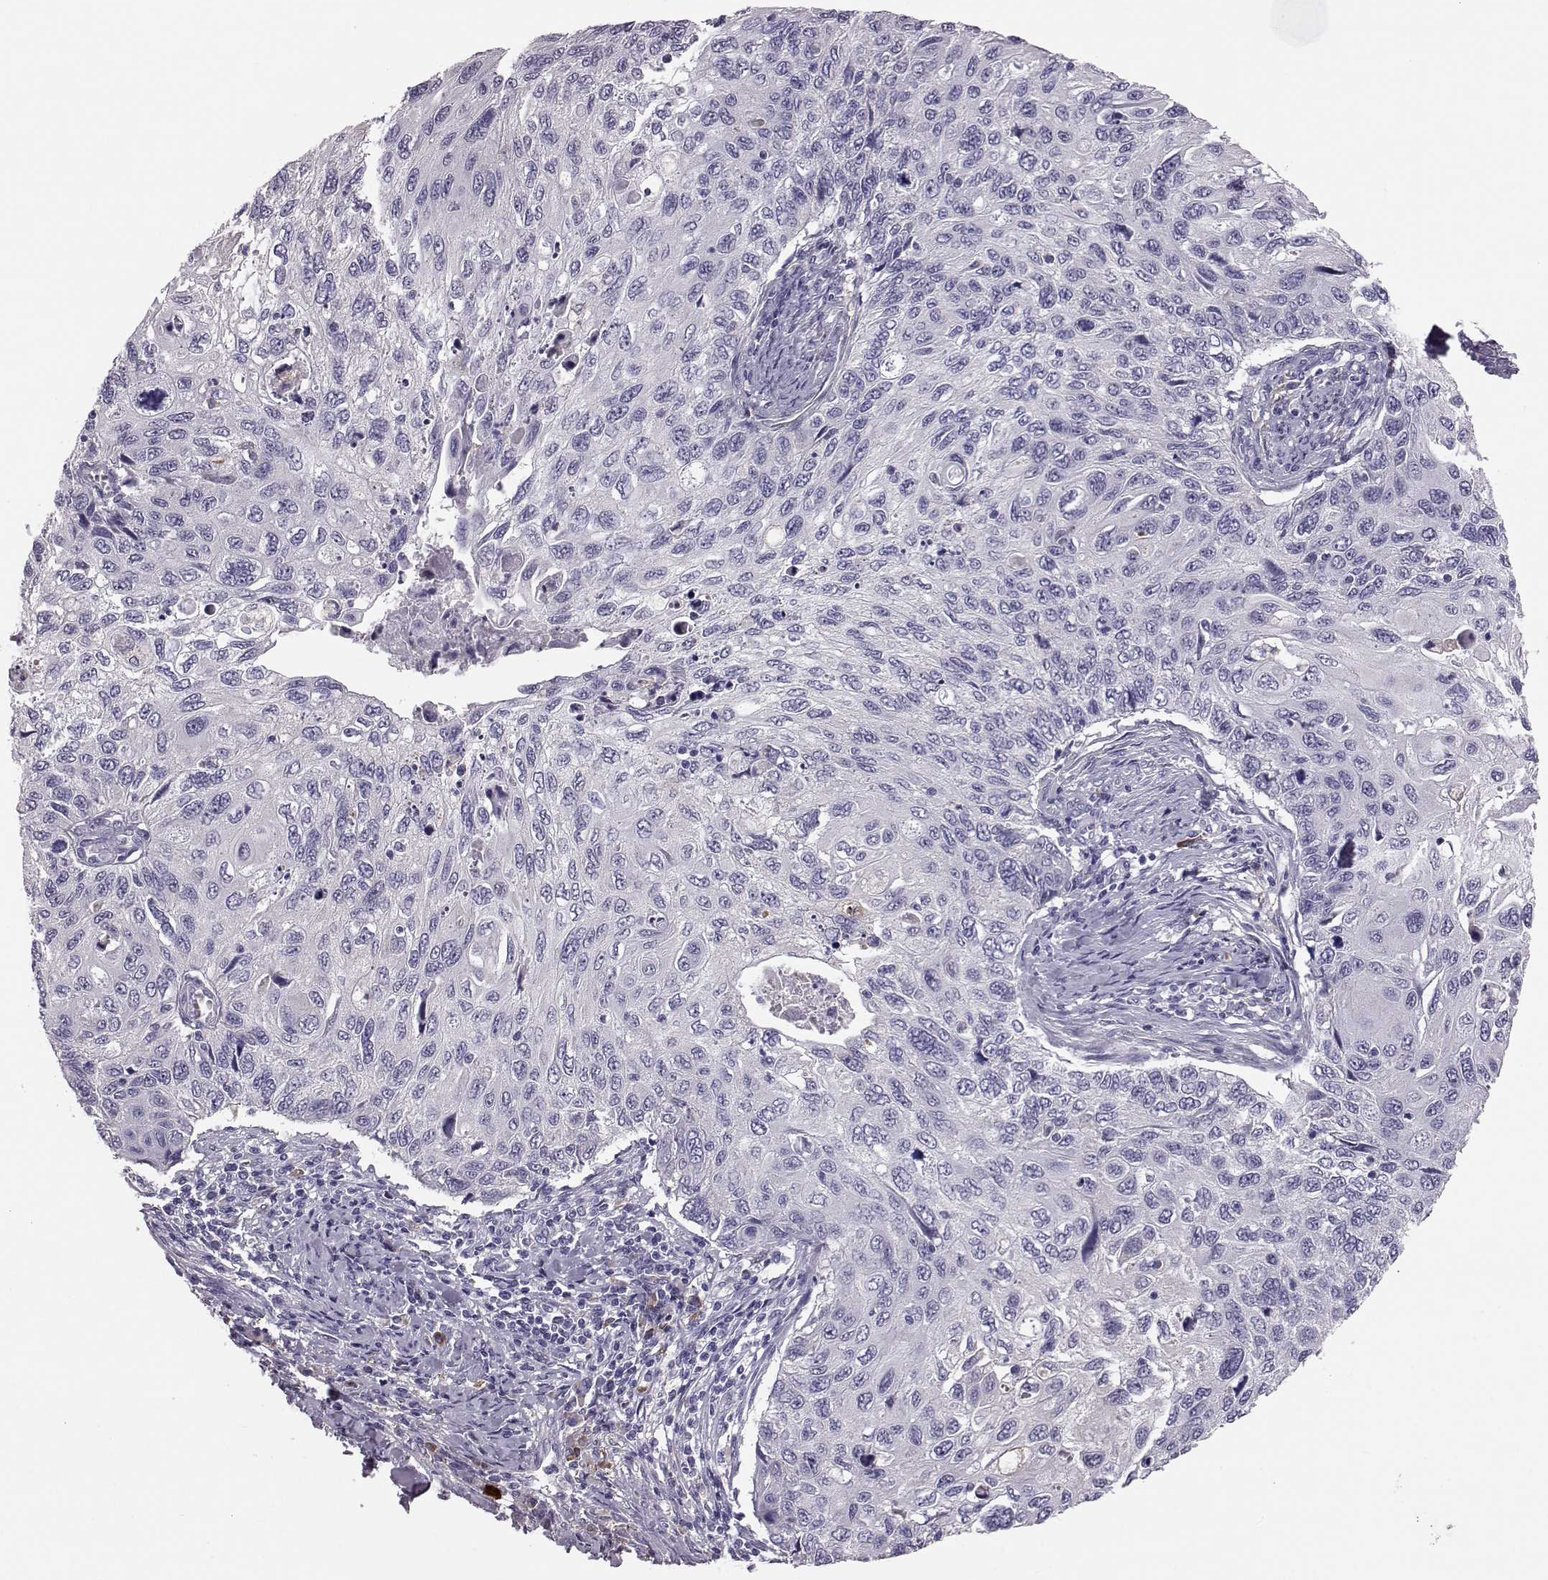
{"staining": {"intensity": "negative", "quantity": "none", "location": "none"}, "tissue": "cervical cancer", "cell_type": "Tumor cells", "image_type": "cancer", "snomed": [{"axis": "morphology", "description": "Squamous cell carcinoma, NOS"}, {"axis": "topography", "description": "Cervix"}], "caption": "Histopathology image shows no protein staining in tumor cells of cervical squamous cell carcinoma tissue. The staining is performed using DAB (3,3'-diaminobenzidine) brown chromogen with nuclei counter-stained in using hematoxylin.", "gene": "ADGRG5", "patient": {"sex": "female", "age": 70}}